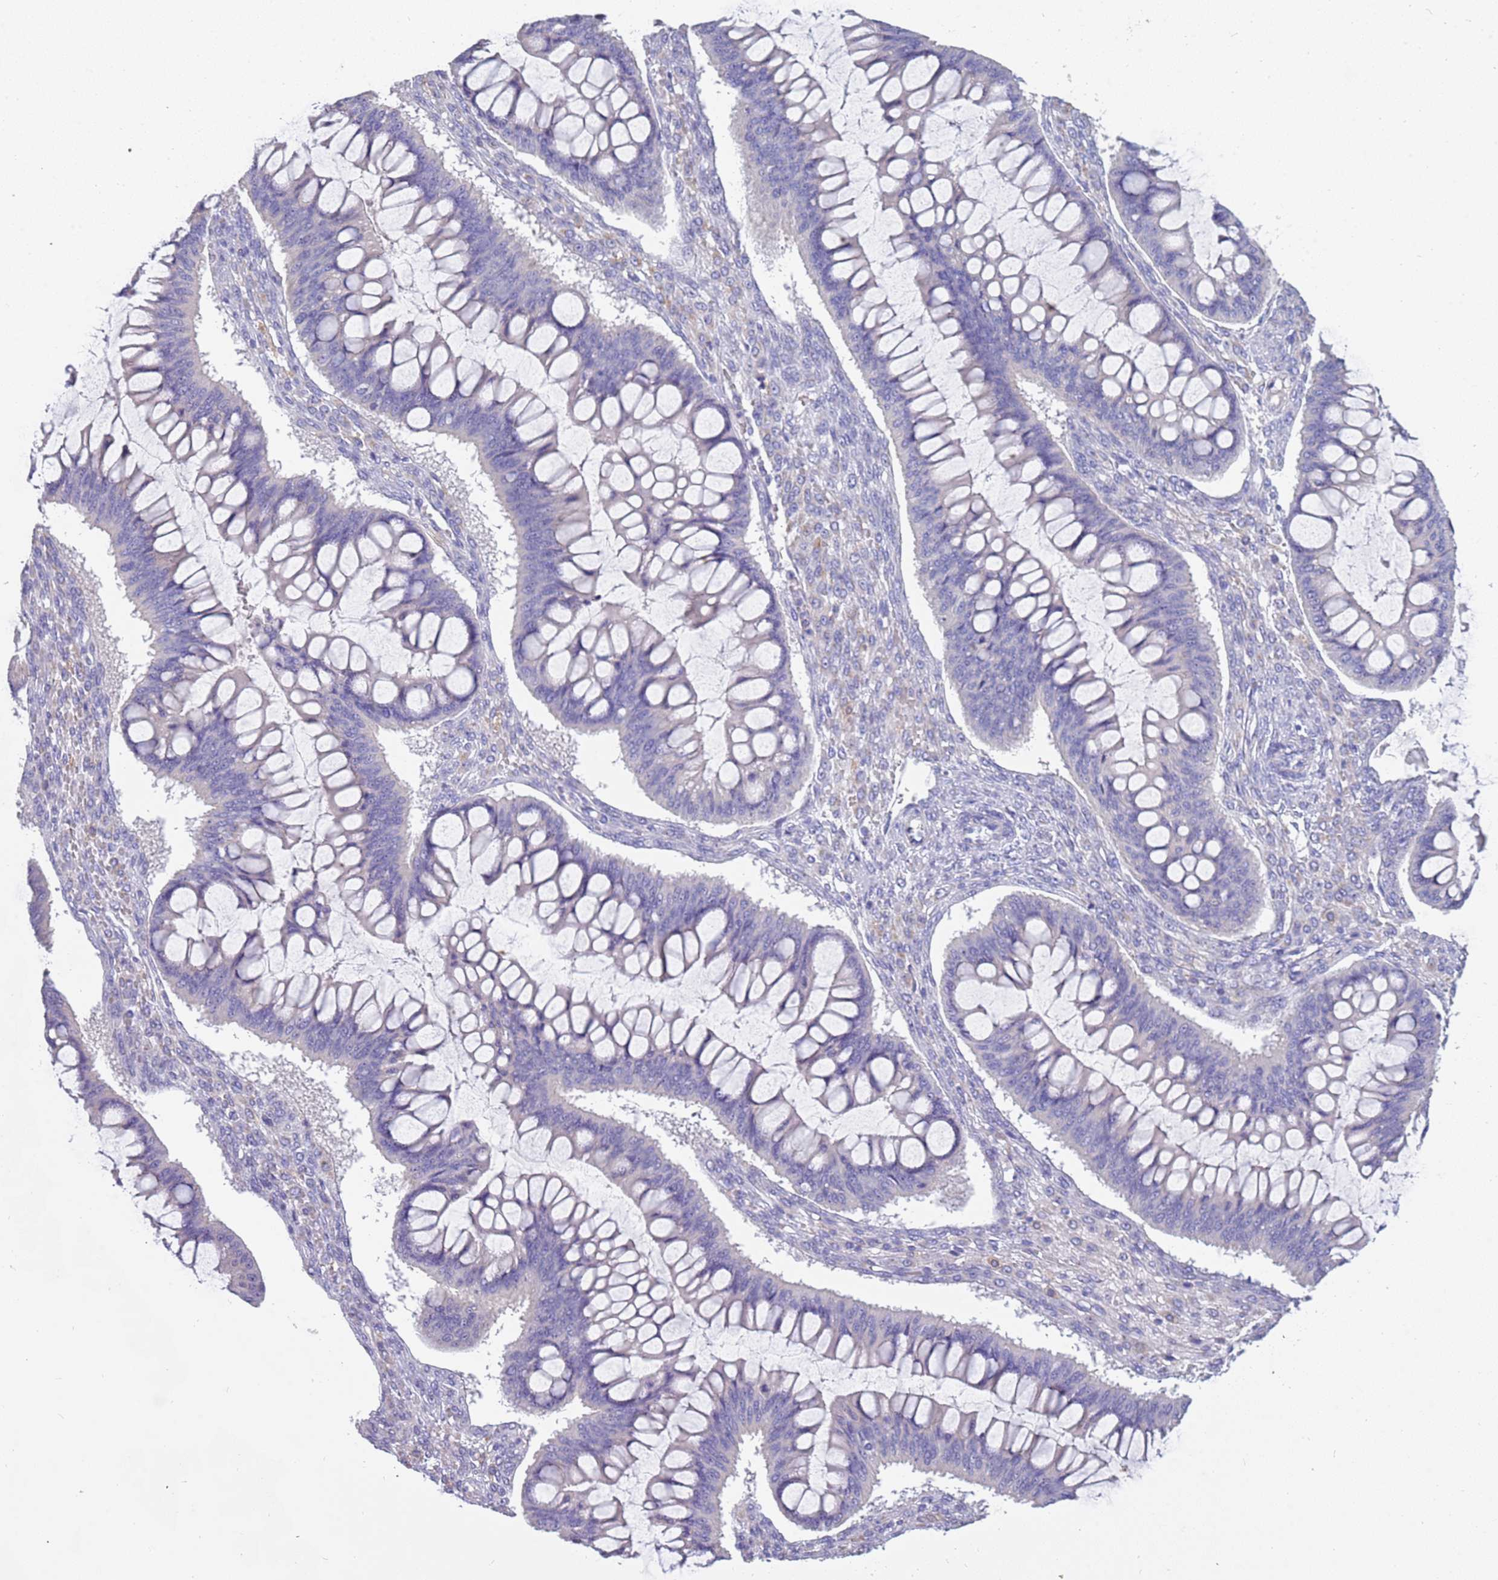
{"staining": {"intensity": "negative", "quantity": "none", "location": "none"}, "tissue": "ovarian cancer", "cell_type": "Tumor cells", "image_type": "cancer", "snomed": [{"axis": "morphology", "description": "Cystadenocarcinoma, mucinous, NOS"}, {"axis": "topography", "description": "Ovary"}], "caption": "IHC of ovarian mucinous cystadenocarcinoma shows no staining in tumor cells.", "gene": "RHCG", "patient": {"sex": "female", "age": 73}}